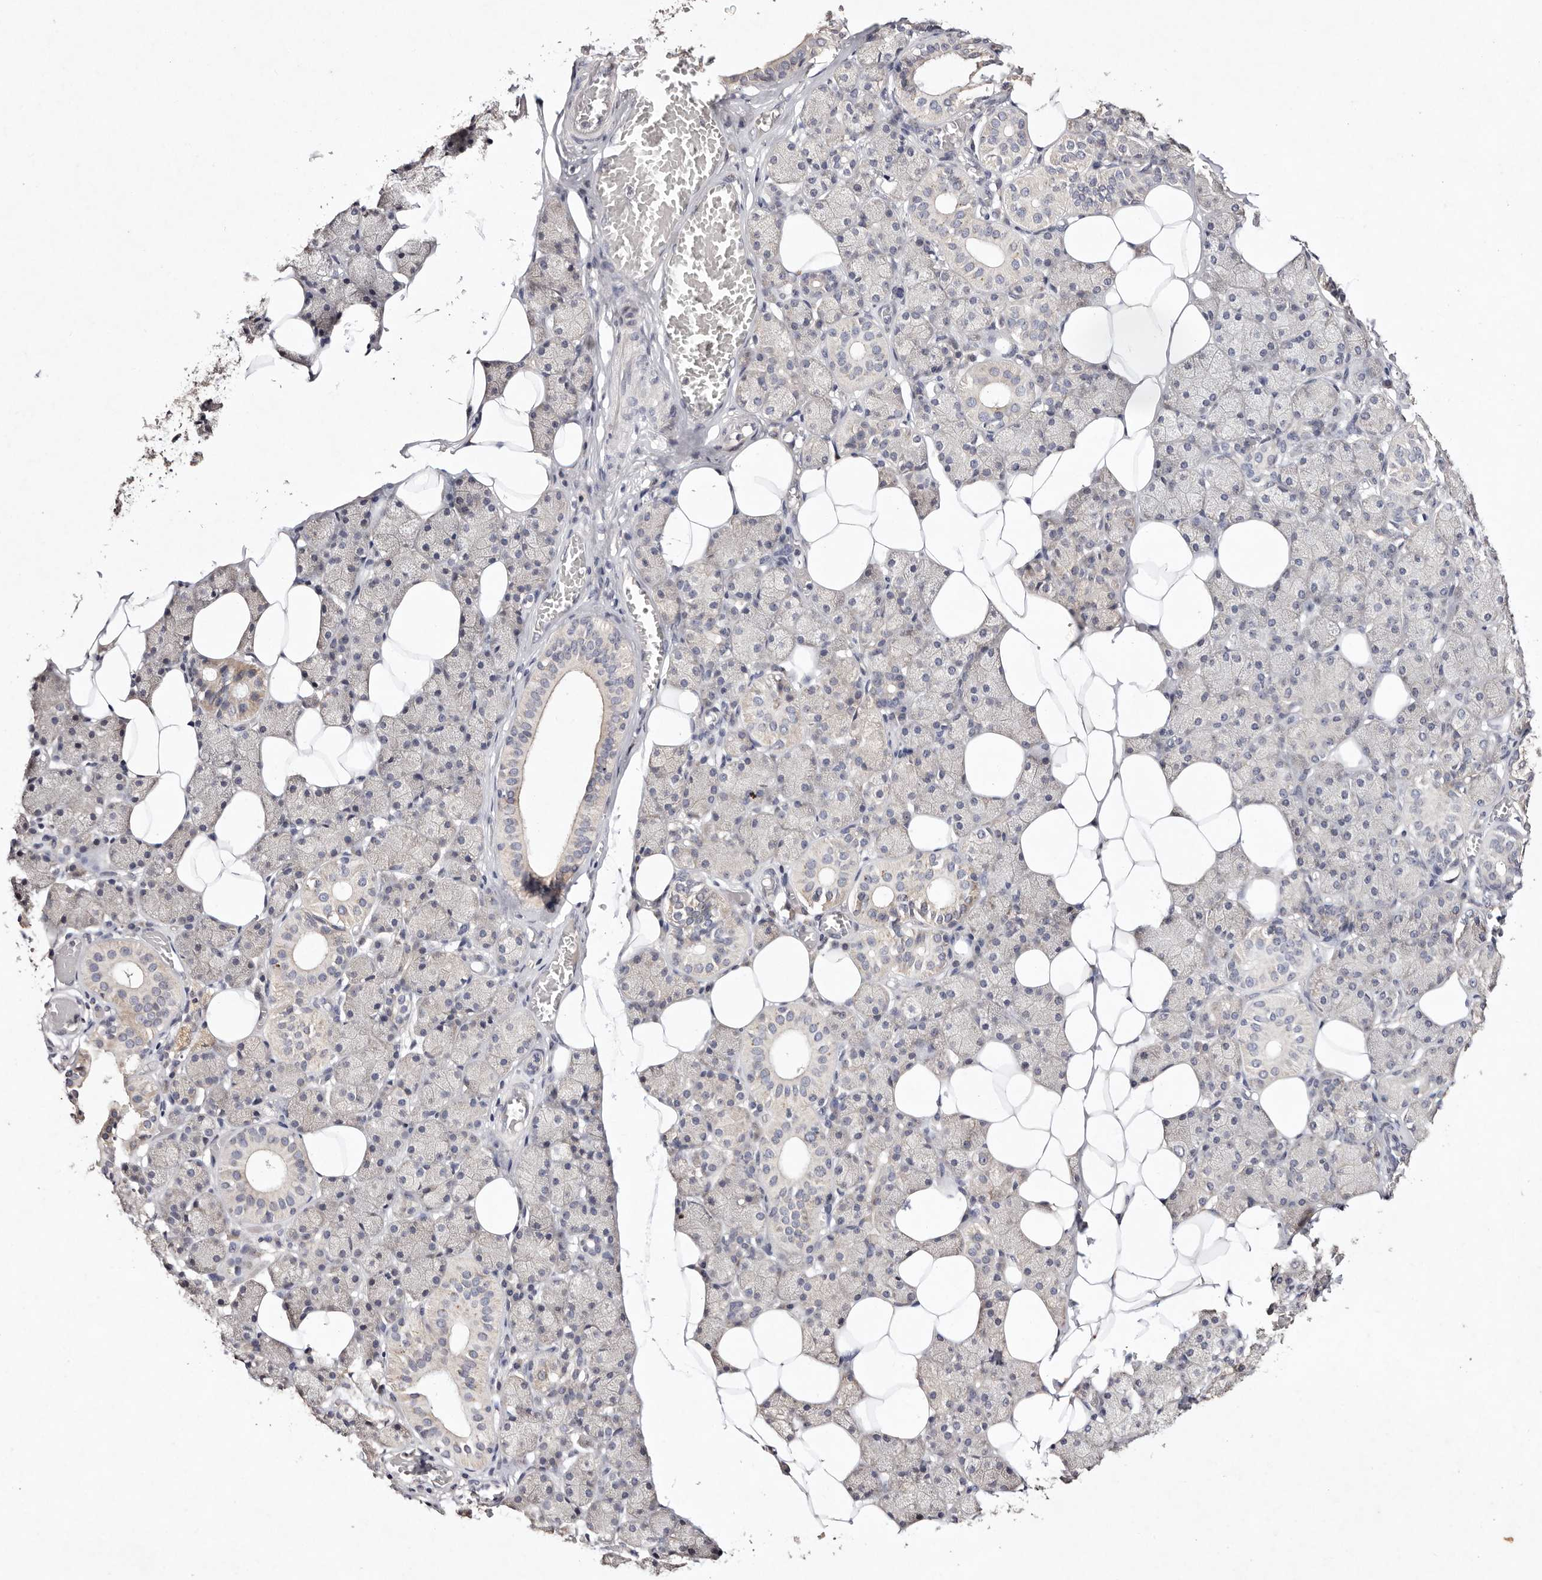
{"staining": {"intensity": "negative", "quantity": "none", "location": "none"}, "tissue": "salivary gland", "cell_type": "Glandular cells", "image_type": "normal", "snomed": [{"axis": "morphology", "description": "Normal tissue, NOS"}, {"axis": "topography", "description": "Salivary gland"}], "caption": "The immunohistochemistry (IHC) photomicrograph has no significant expression in glandular cells of salivary gland. (Brightfield microscopy of DAB (3,3'-diaminobenzidine) immunohistochemistry (IHC) at high magnification).", "gene": "TSC2", "patient": {"sex": "female", "age": 33}}